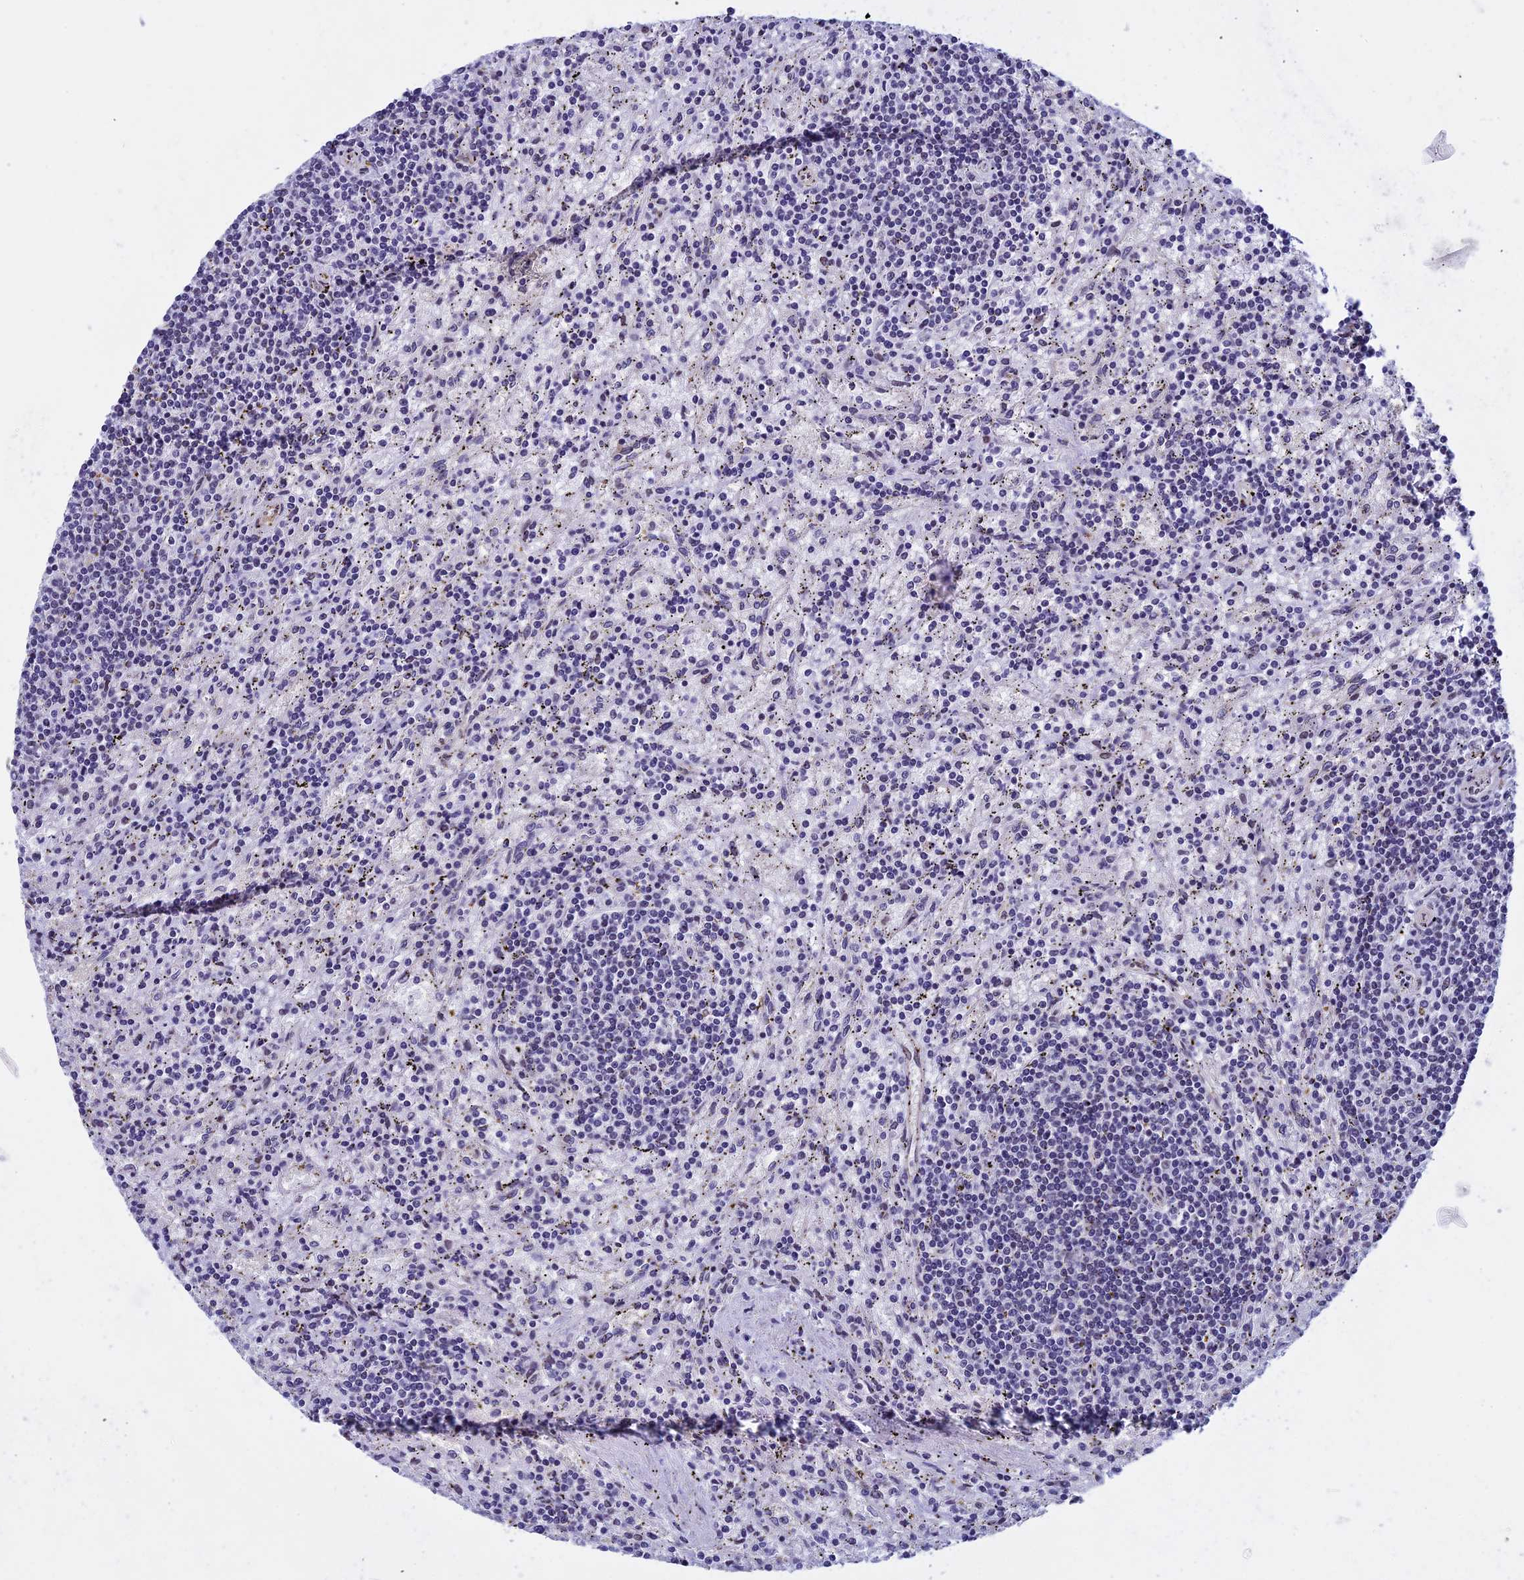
{"staining": {"intensity": "weak", "quantity": "<25%", "location": "nuclear"}, "tissue": "lymphoma", "cell_type": "Tumor cells", "image_type": "cancer", "snomed": [{"axis": "morphology", "description": "Malignant lymphoma, non-Hodgkin's type, Low grade"}, {"axis": "topography", "description": "Spleen"}], "caption": "DAB (3,3'-diaminobenzidine) immunohistochemical staining of low-grade malignant lymphoma, non-Hodgkin's type shows no significant expression in tumor cells.", "gene": "NIPBL", "patient": {"sex": "male", "age": 76}}